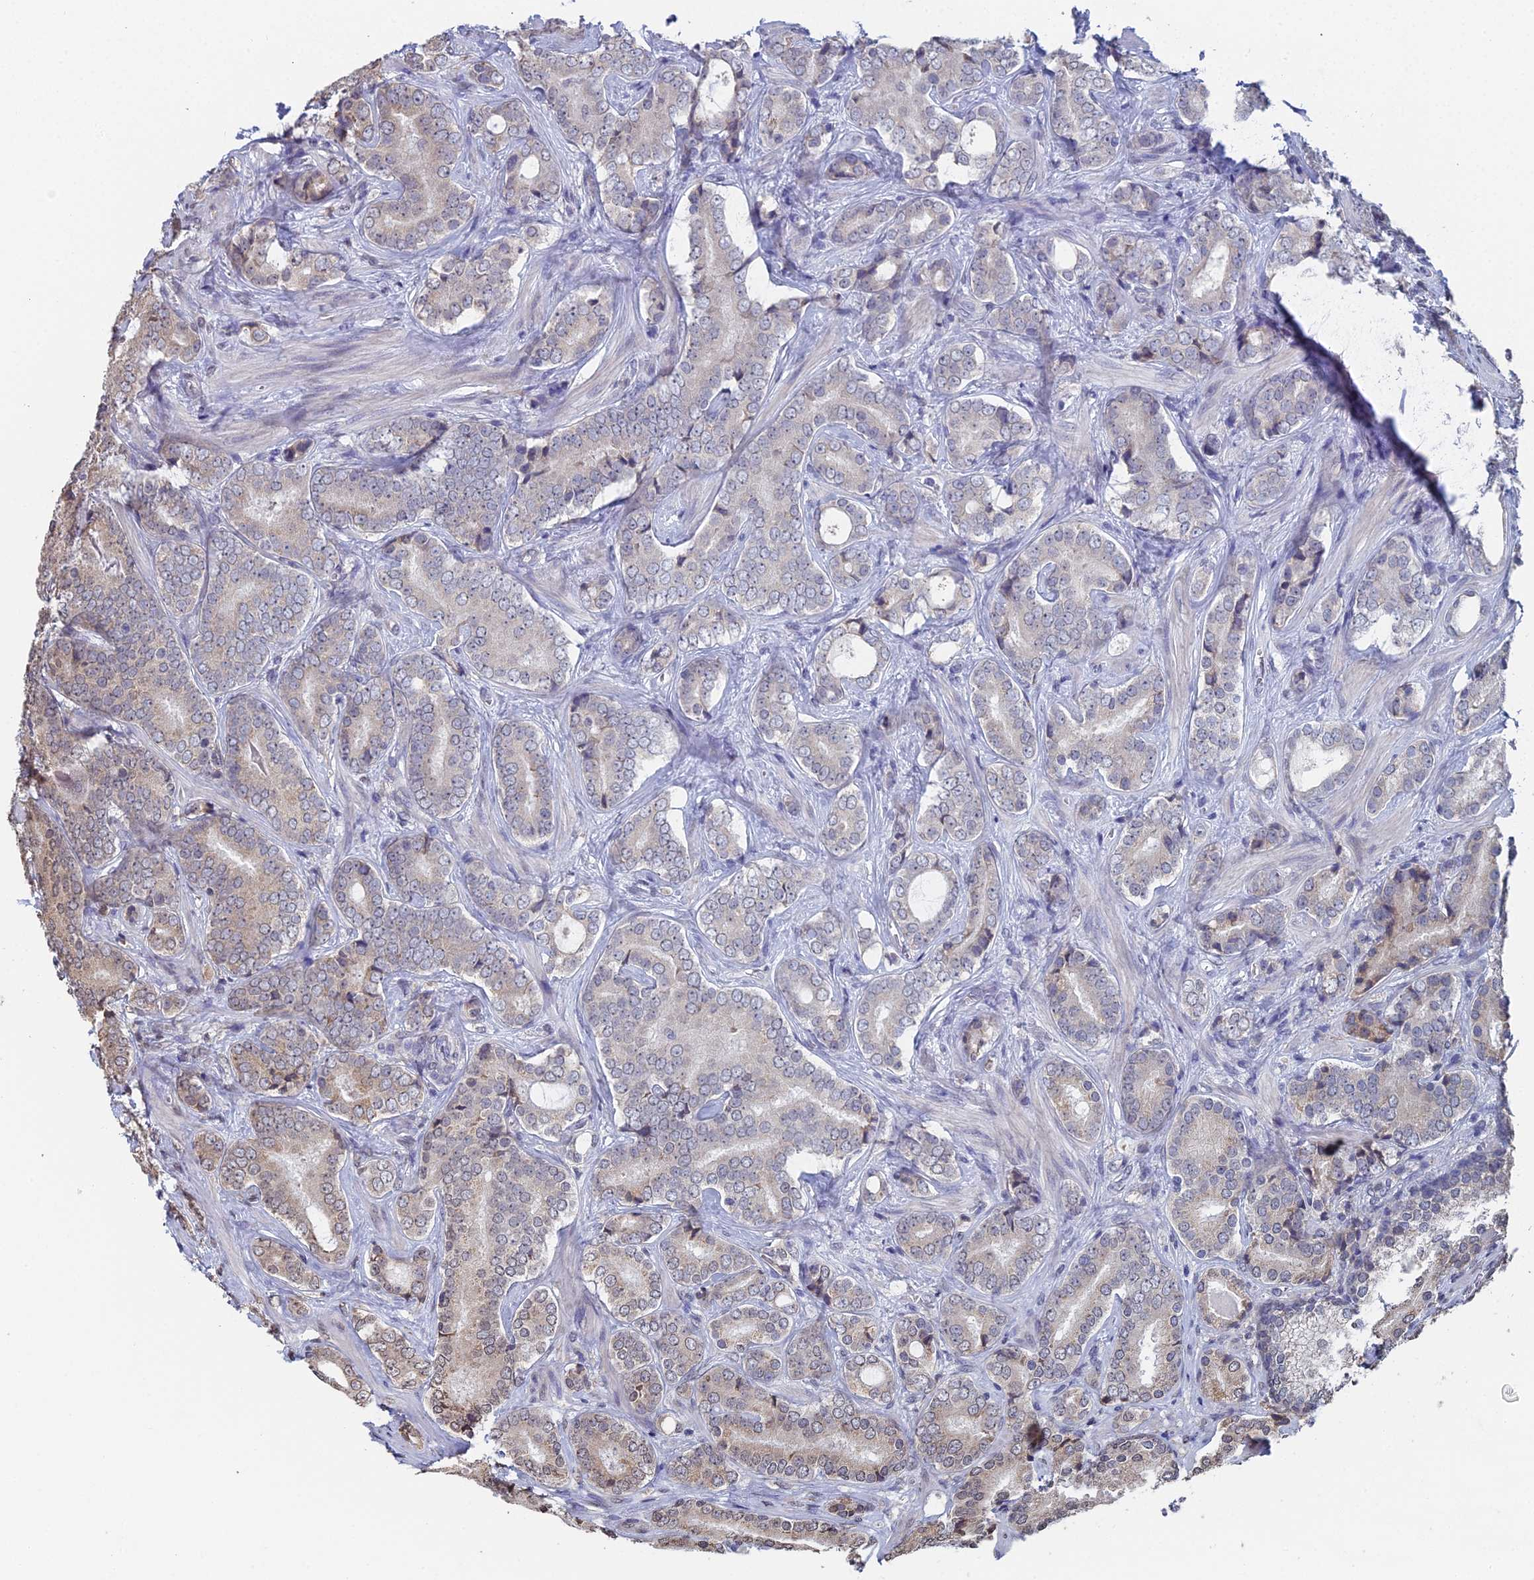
{"staining": {"intensity": "weak", "quantity": "25%-75%", "location": "cytoplasmic/membranous"}, "tissue": "prostate cancer", "cell_type": "Tumor cells", "image_type": "cancer", "snomed": [{"axis": "morphology", "description": "Adenocarcinoma, Low grade"}, {"axis": "topography", "description": "Prostate"}], "caption": "Immunohistochemical staining of prostate cancer displays low levels of weak cytoplasmic/membranous protein staining in approximately 25%-75% of tumor cells.", "gene": "PRR22", "patient": {"sex": "male", "age": 58}}